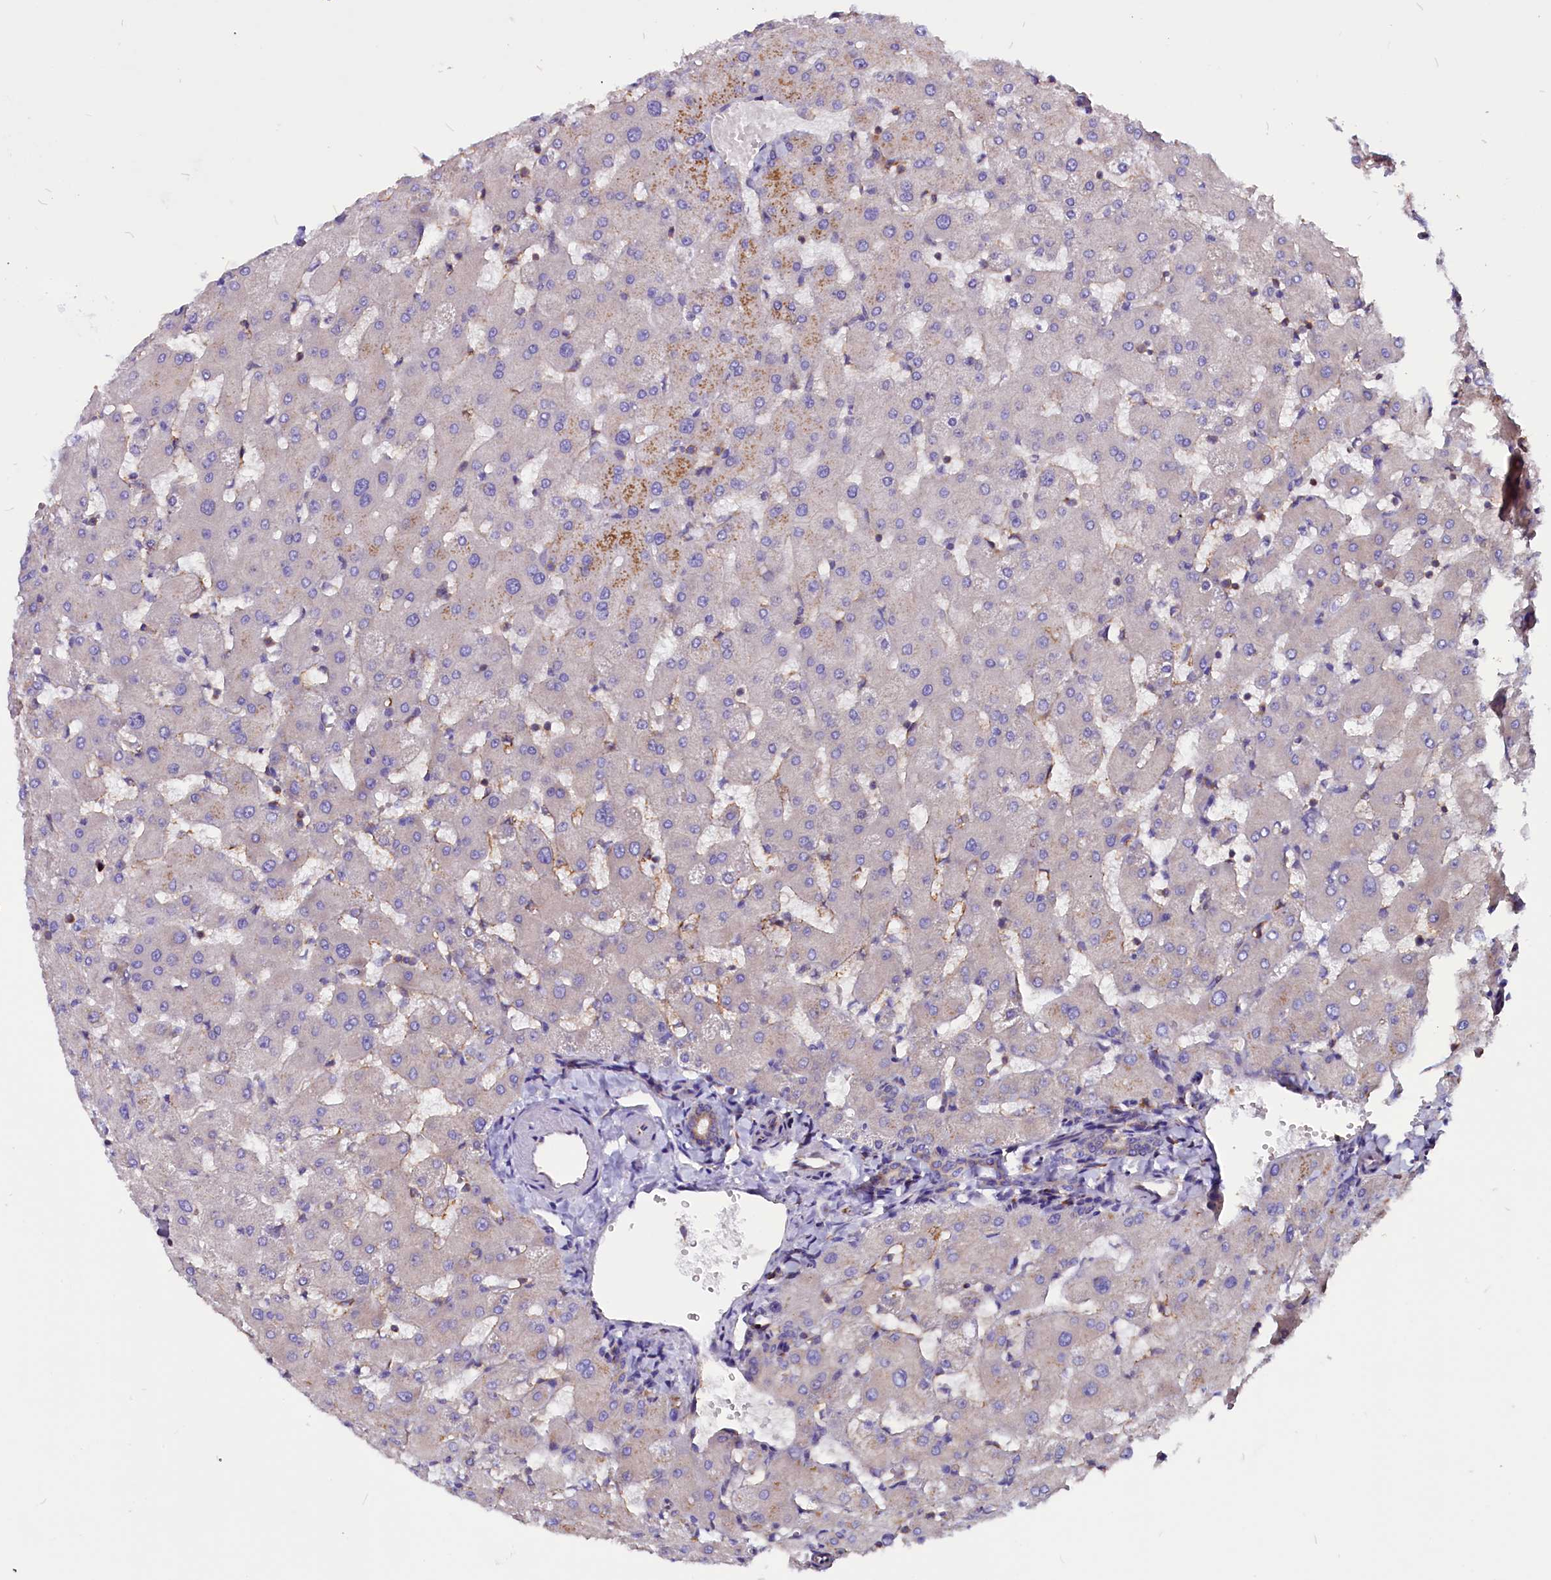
{"staining": {"intensity": "weak", "quantity": ">75%", "location": "cytoplasmic/membranous"}, "tissue": "liver", "cell_type": "Cholangiocytes", "image_type": "normal", "snomed": [{"axis": "morphology", "description": "Normal tissue, NOS"}, {"axis": "topography", "description": "Liver"}], "caption": "Protein staining demonstrates weak cytoplasmic/membranous staining in approximately >75% of cholangiocytes in benign liver.", "gene": "EIF3G", "patient": {"sex": "female", "age": 63}}